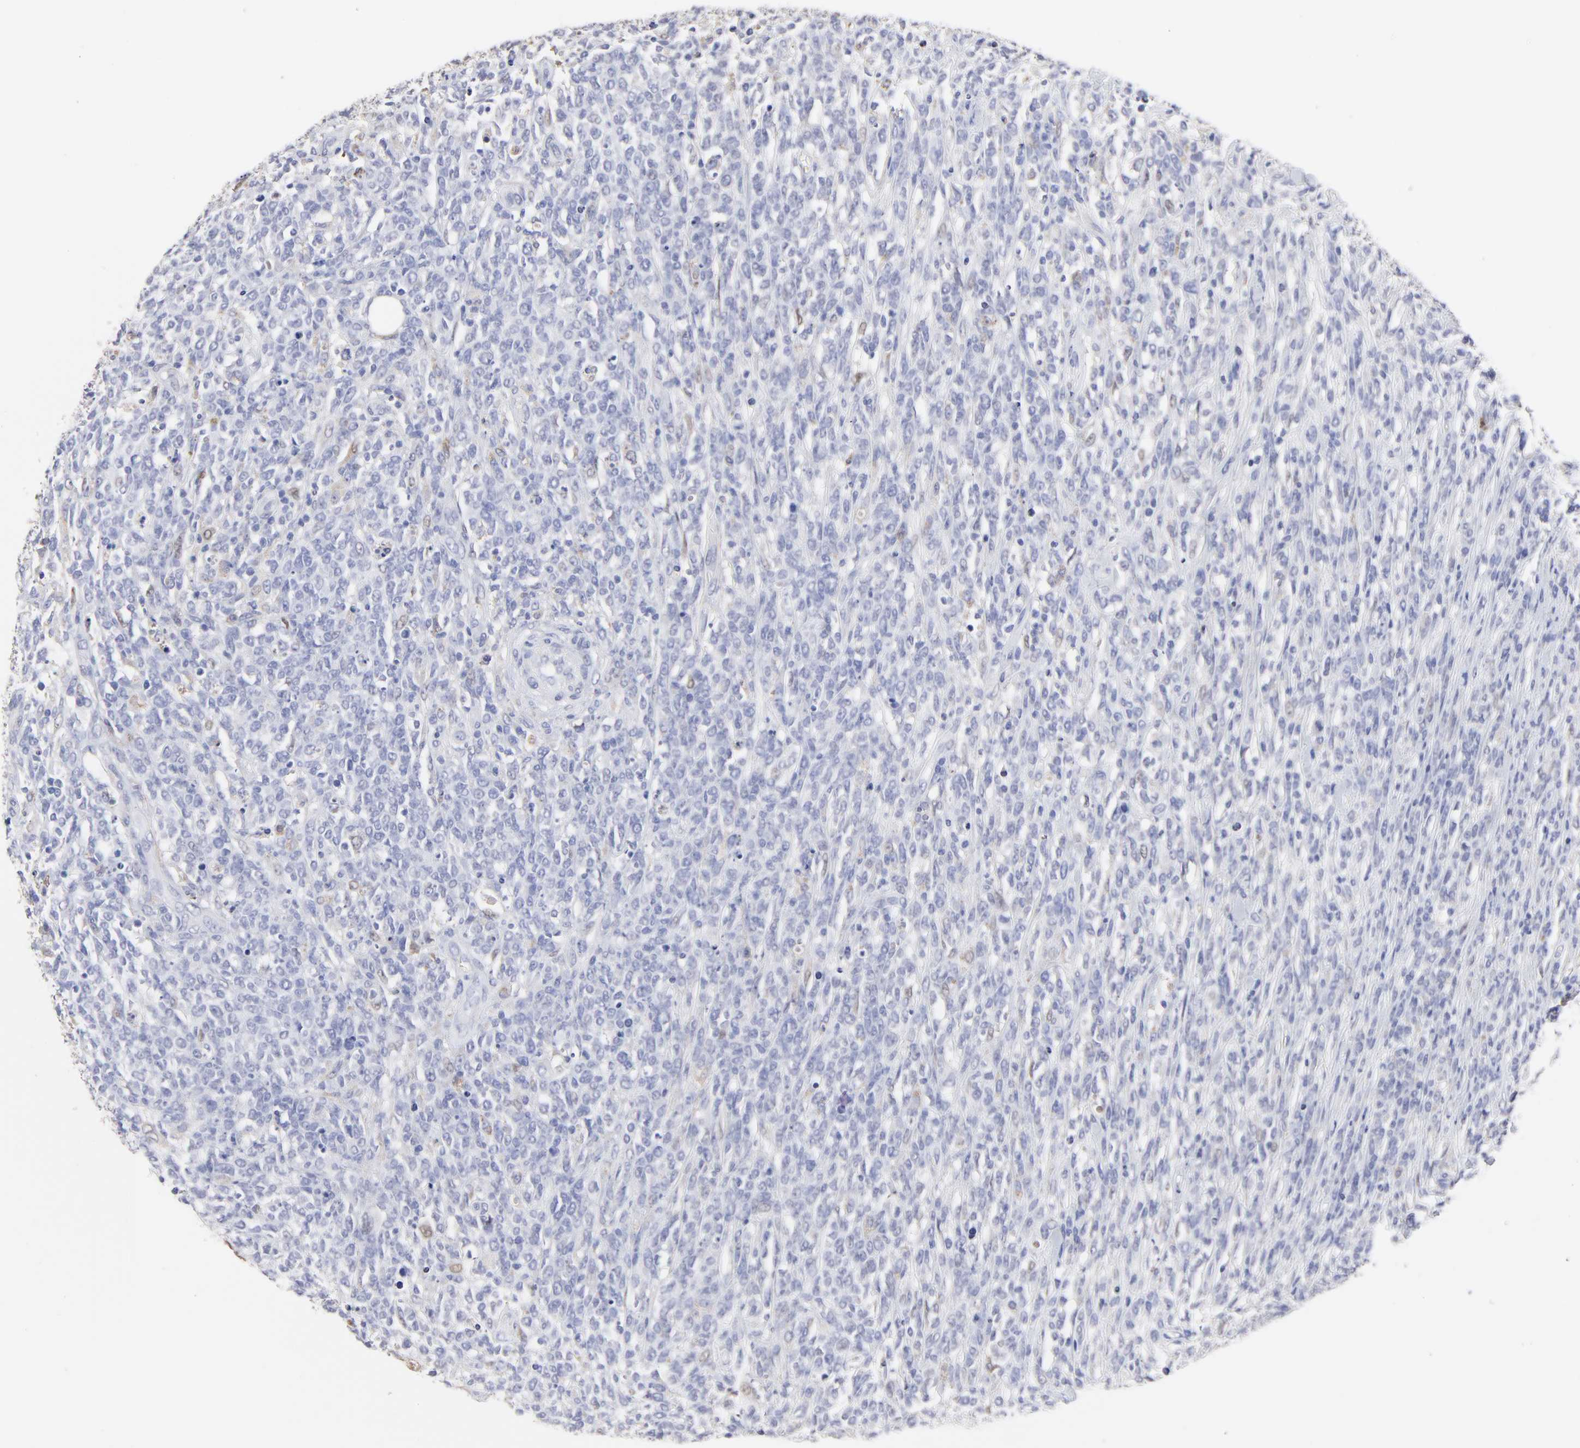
{"staining": {"intensity": "negative", "quantity": "none", "location": "none"}, "tissue": "lymphoma", "cell_type": "Tumor cells", "image_type": "cancer", "snomed": [{"axis": "morphology", "description": "Malignant lymphoma, non-Hodgkin's type, High grade"}, {"axis": "topography", "description": "Lymph node"}], "caption": "Immunohistochemistry (IHC) photomicrograph of neoplastic tissue: human high-grade malignant lymphoma, non-Hodgkin's type stained with DAB shows no significant protein expression in tumor cells. (DAB (3,3'-diaminobenzidine) immunohistochemistry with hematoxylin counter stain).", "gene": "SMARCA1", "patient": {"sex": "female", "age": 73}}